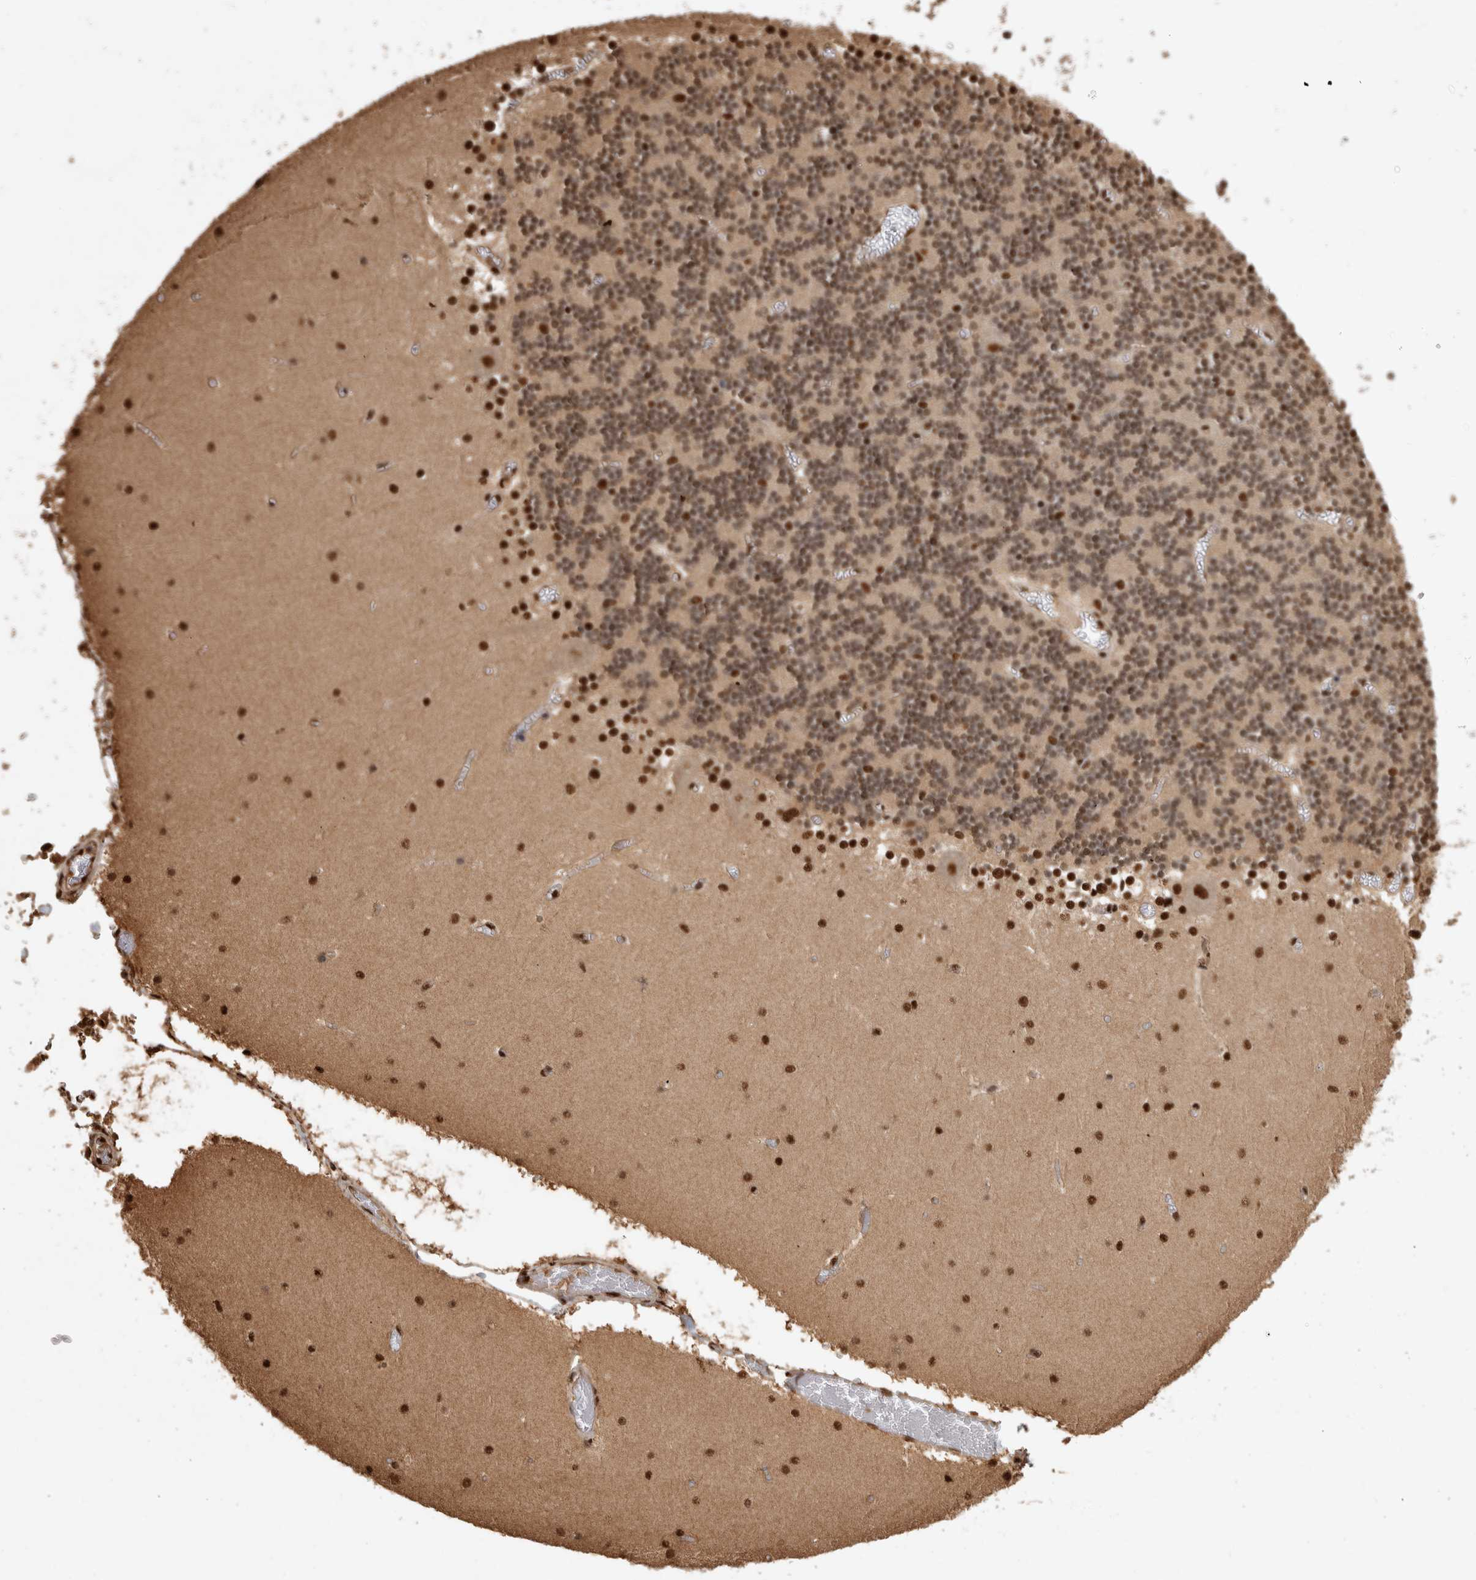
{"staining": {"intensity": "moderate", "quantity": "25%-75%", "location": "nuclear"}, "tissue": "cerebellum", "cell_type": "Cells in granular layer", "image_type": "normal", "snomed": [{"axis": "morphology", "description": "Normal tissue, NOS"}, {"axis": "topography", "description": "Cerebellum"}], "caption": "This is an image of immunohistochemistry staining of normal cerebellum, which shows moderate expression in the nuclear of cells in granular layer.", "gene": "RAD50", "patient": {"sex": "female", "age": 28}}